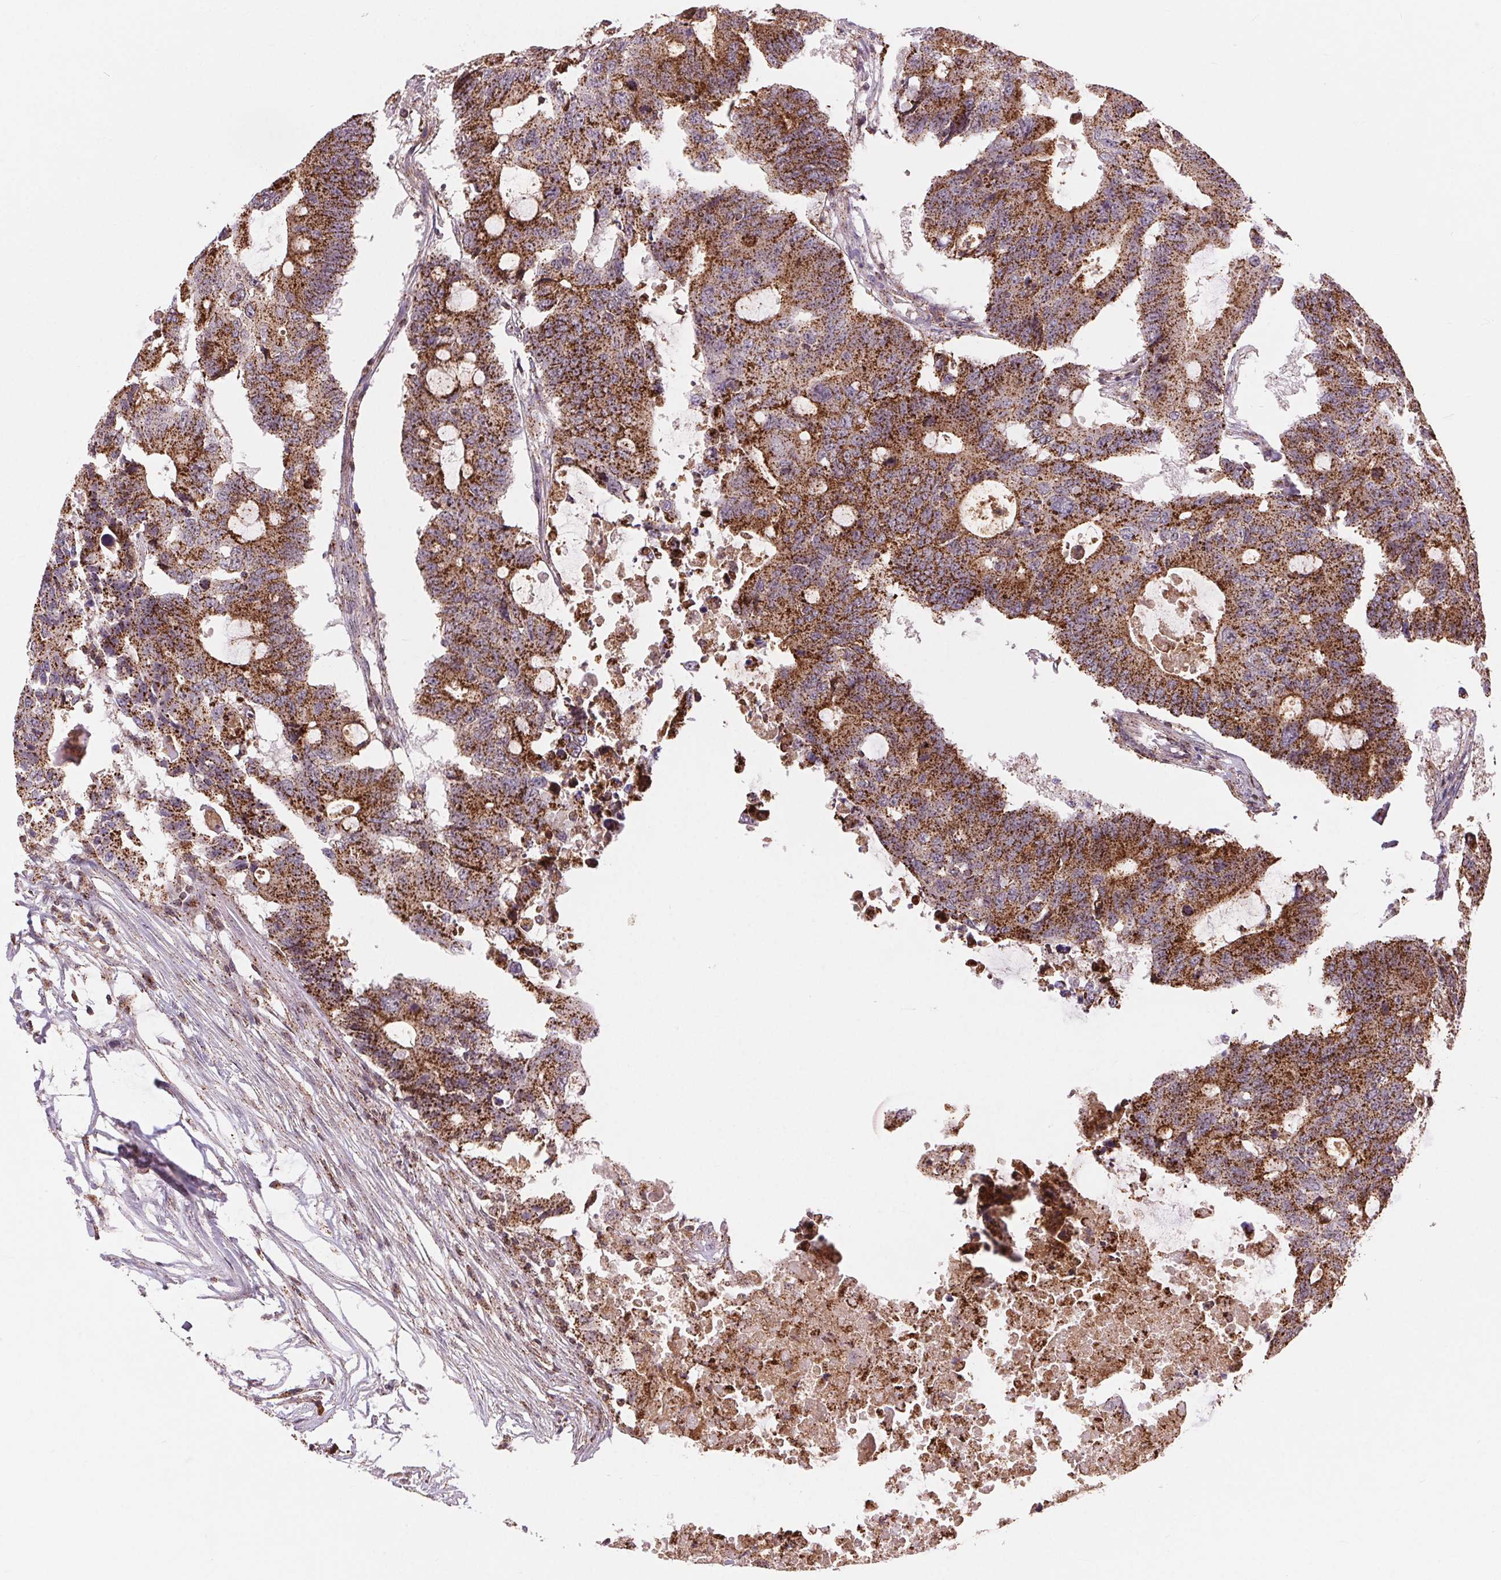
{"staining": {"intensity": "strong", "quantity": ">75%", "location": "cytoplasmic/membranous"}, "tissue": "colorectal cancer", "cell_type": "Tumor cells", "image_type": "cancer", "snomed": [{"axis": "morphology", "description": "Adenocarcinoma, NOS"}, {"axis": "topography", "description": "Colon"}], "caption": "This micrograph reveals immunohistochemistry staining of human adenocarcinoma (colorectal), with high strong cytoplasmic/membranous expression in approximately >75% of tumor cells.", "gene": "CHMP4B", "patient": {"sex": "male", "age": 71}}